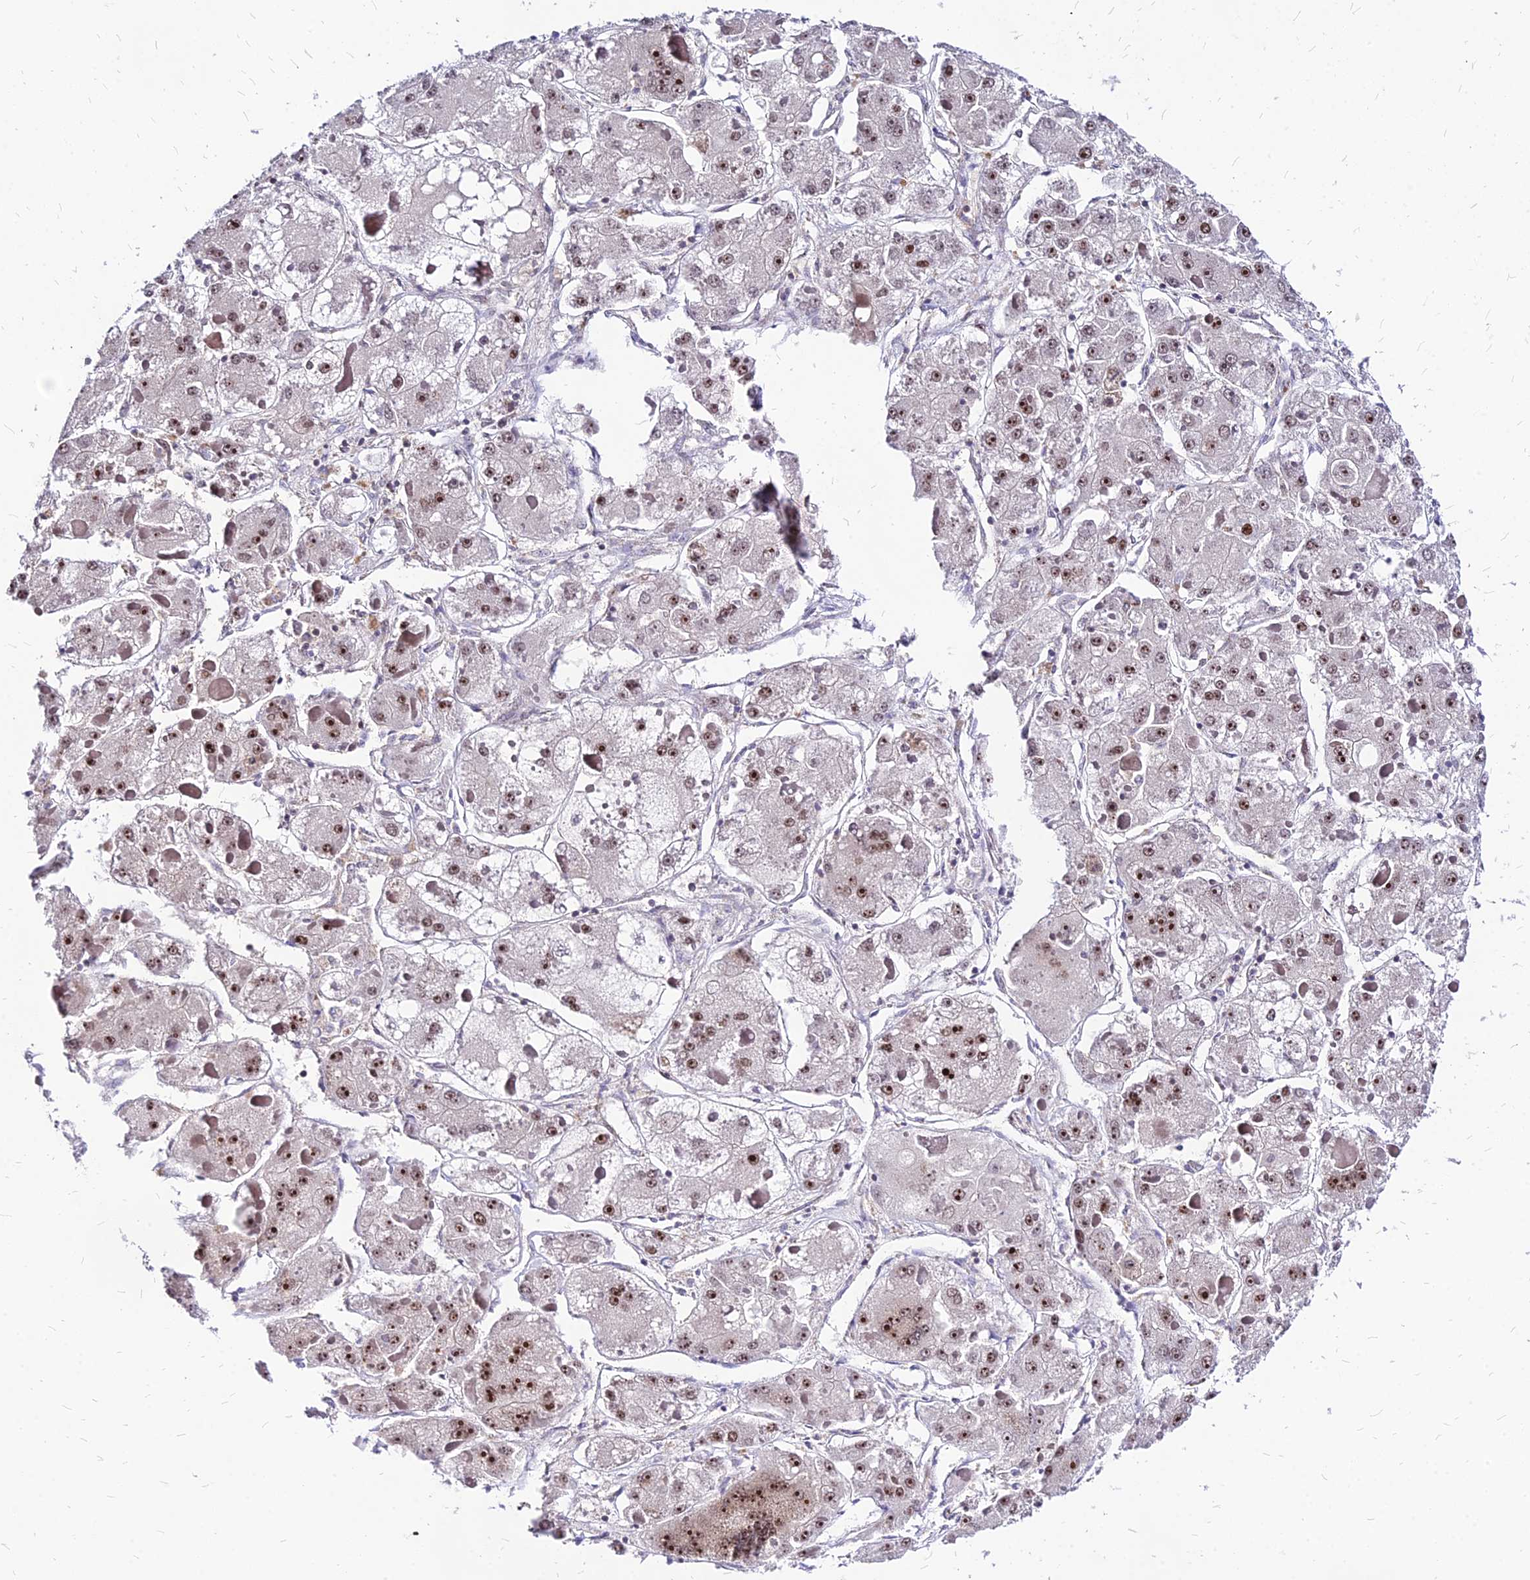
{"staining": {"intensity": "strong", "quantity": "25%-75%", "location": "nuclear"}, "tissue": "liver cancer", "cell_type": "Tumor cells", "image_type": "cancer", "snomed": [{"axis": "morphology", "description": "Carcinoma, Hepatocellular, NOS"}, {"axis": "topography", "description": "Liver"}], "caption": "A high amount of strong nuclear expression is appreciated in about 25%-75% of tumor cells in liver cancer tissue.", "gene": "DDX55", "patient": {"sex": "female", "age": 73}}